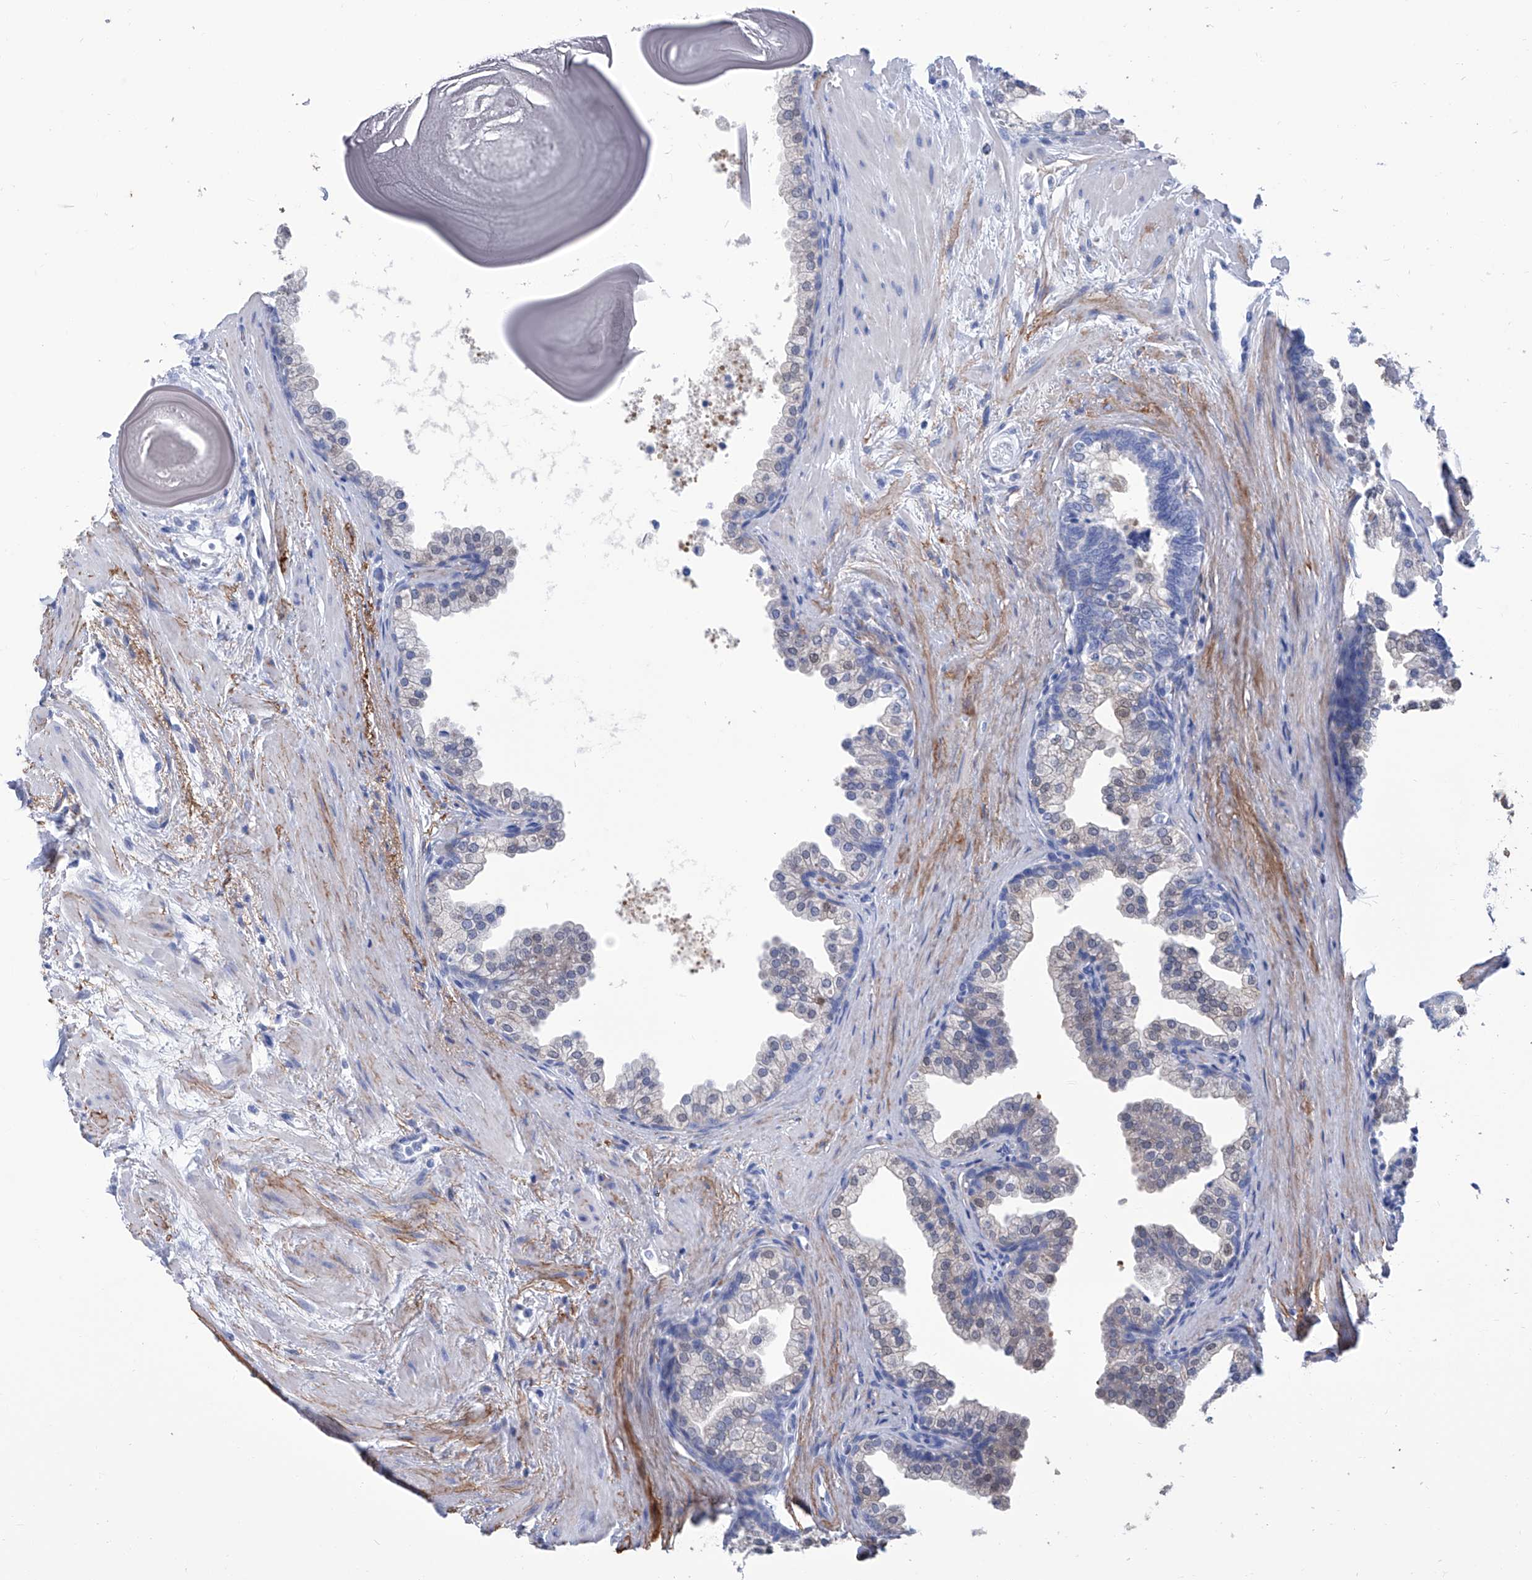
{"staining": {"intensity": "weak", "quantity": "<25%", "location": "cytoplasmic/membranous"}, "tissue": "prostate", "cell_type": "Glandular cells", "image_type": "normal", "snomed": [{"axis": "morphology", "description": "Normal tissue, NOS"}, {"axis": "topography", "description": "Prostate"}], "caption": "Immunohistochemistry (IHC) histopathology image of normal prostate stained for a protein (brown), which displays no positivity in glandular cells.", "gene": "SMS", "patient": {"sex": "male", "age": 48}}